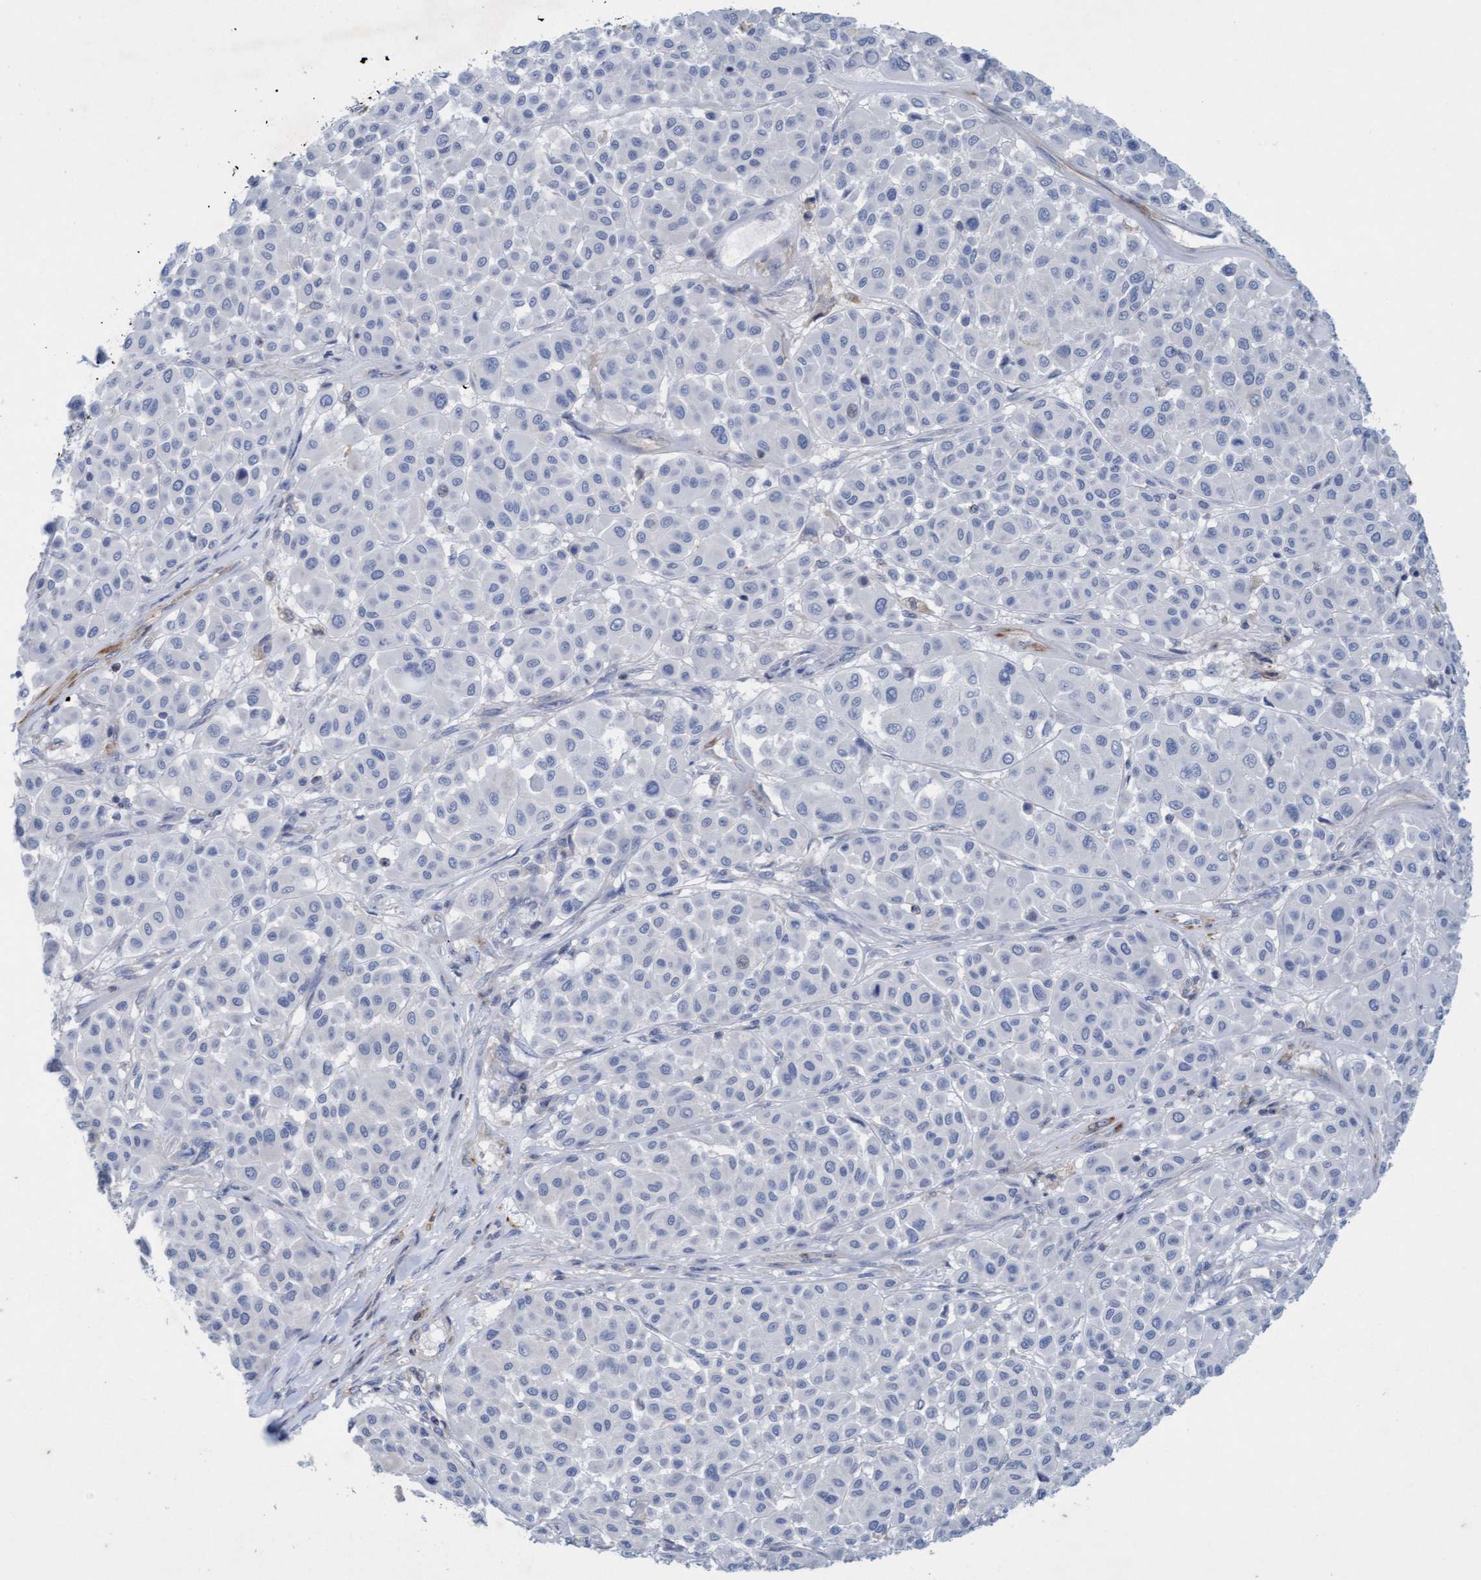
{"staining": {"intensity": "negative", "quantity": "none", "location": "none"}, "tissue": "melanoma", "cell_type": "Tumor cells", "image_type": "cancer", "snomed": [{"axis": "morphology", "description": "Malignant melanoma, Metastatic site"}, {"axis": "topography", "description": "Soft tissue"}], "caption": "Tumor cells are negative for brown protein staining in malignant melanoma (metastatic site).", "gene": "SIGIRR", "patient": {"sex": "male", "age": 41}}